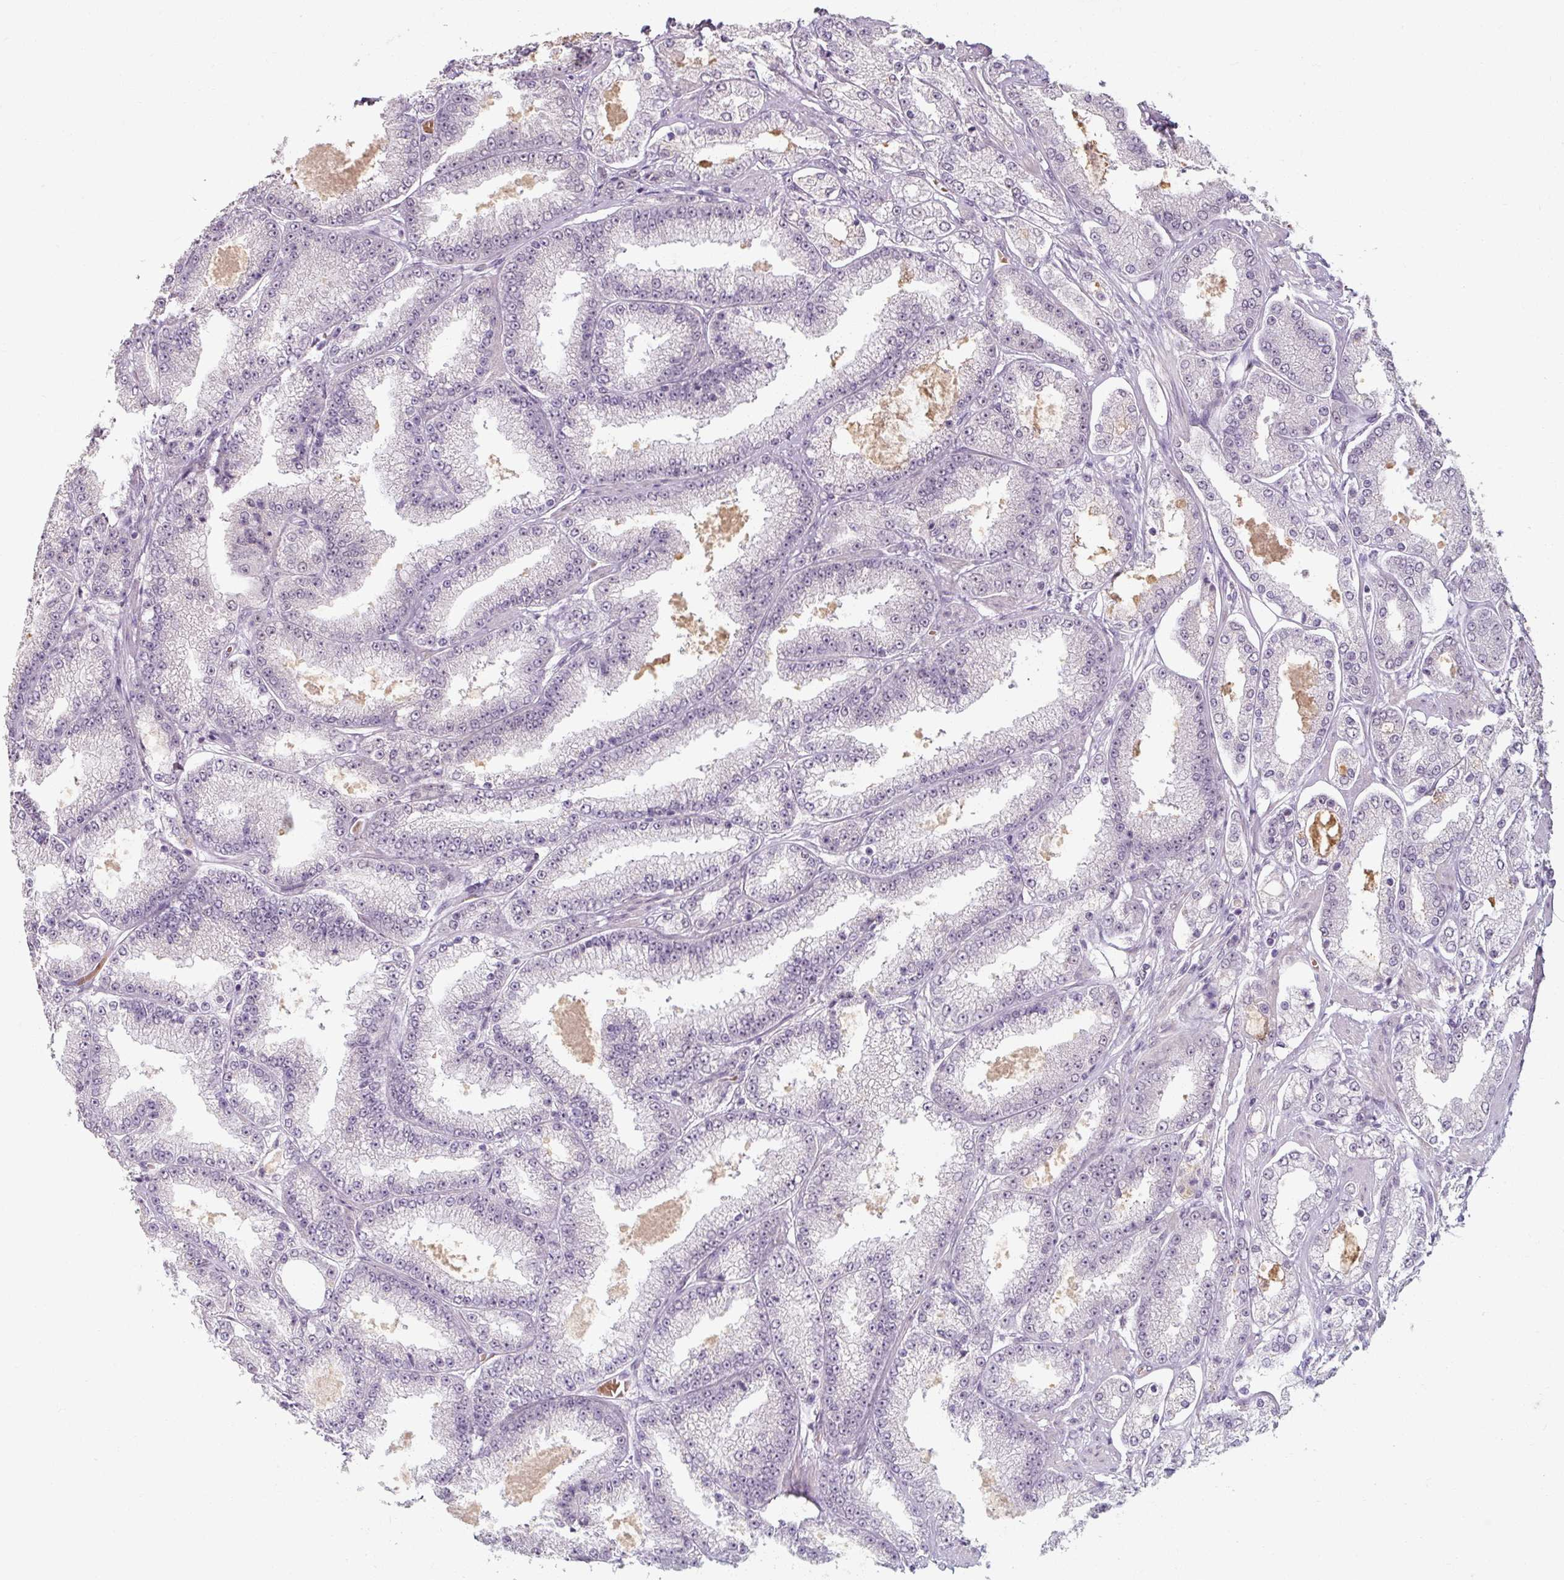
{"staining": {"intensity": "moderate", "quantity": "<25%", "location": "nuclear"}, "tissue": "prostate cancer", "cell_type": "Tumor cells", "image_type": "cancer", "snomed": [{"axis": "morphology", "description": "Adenocarcinoma, High grade"}, {"axis": "topography", "description": "Prostate"}], "caption": "A brown stain labels moderate nuclear staining of a protein in prostate cancer (adenocarcinoma (high-grade)) tumor cells. The protein is stained brown, and the nuclei are stained in blue (DAB IHC with brightfield microscopy, high magnification).", "gene": "ZFTRAF1", "patient": {"sex": "male", "age": 68}}